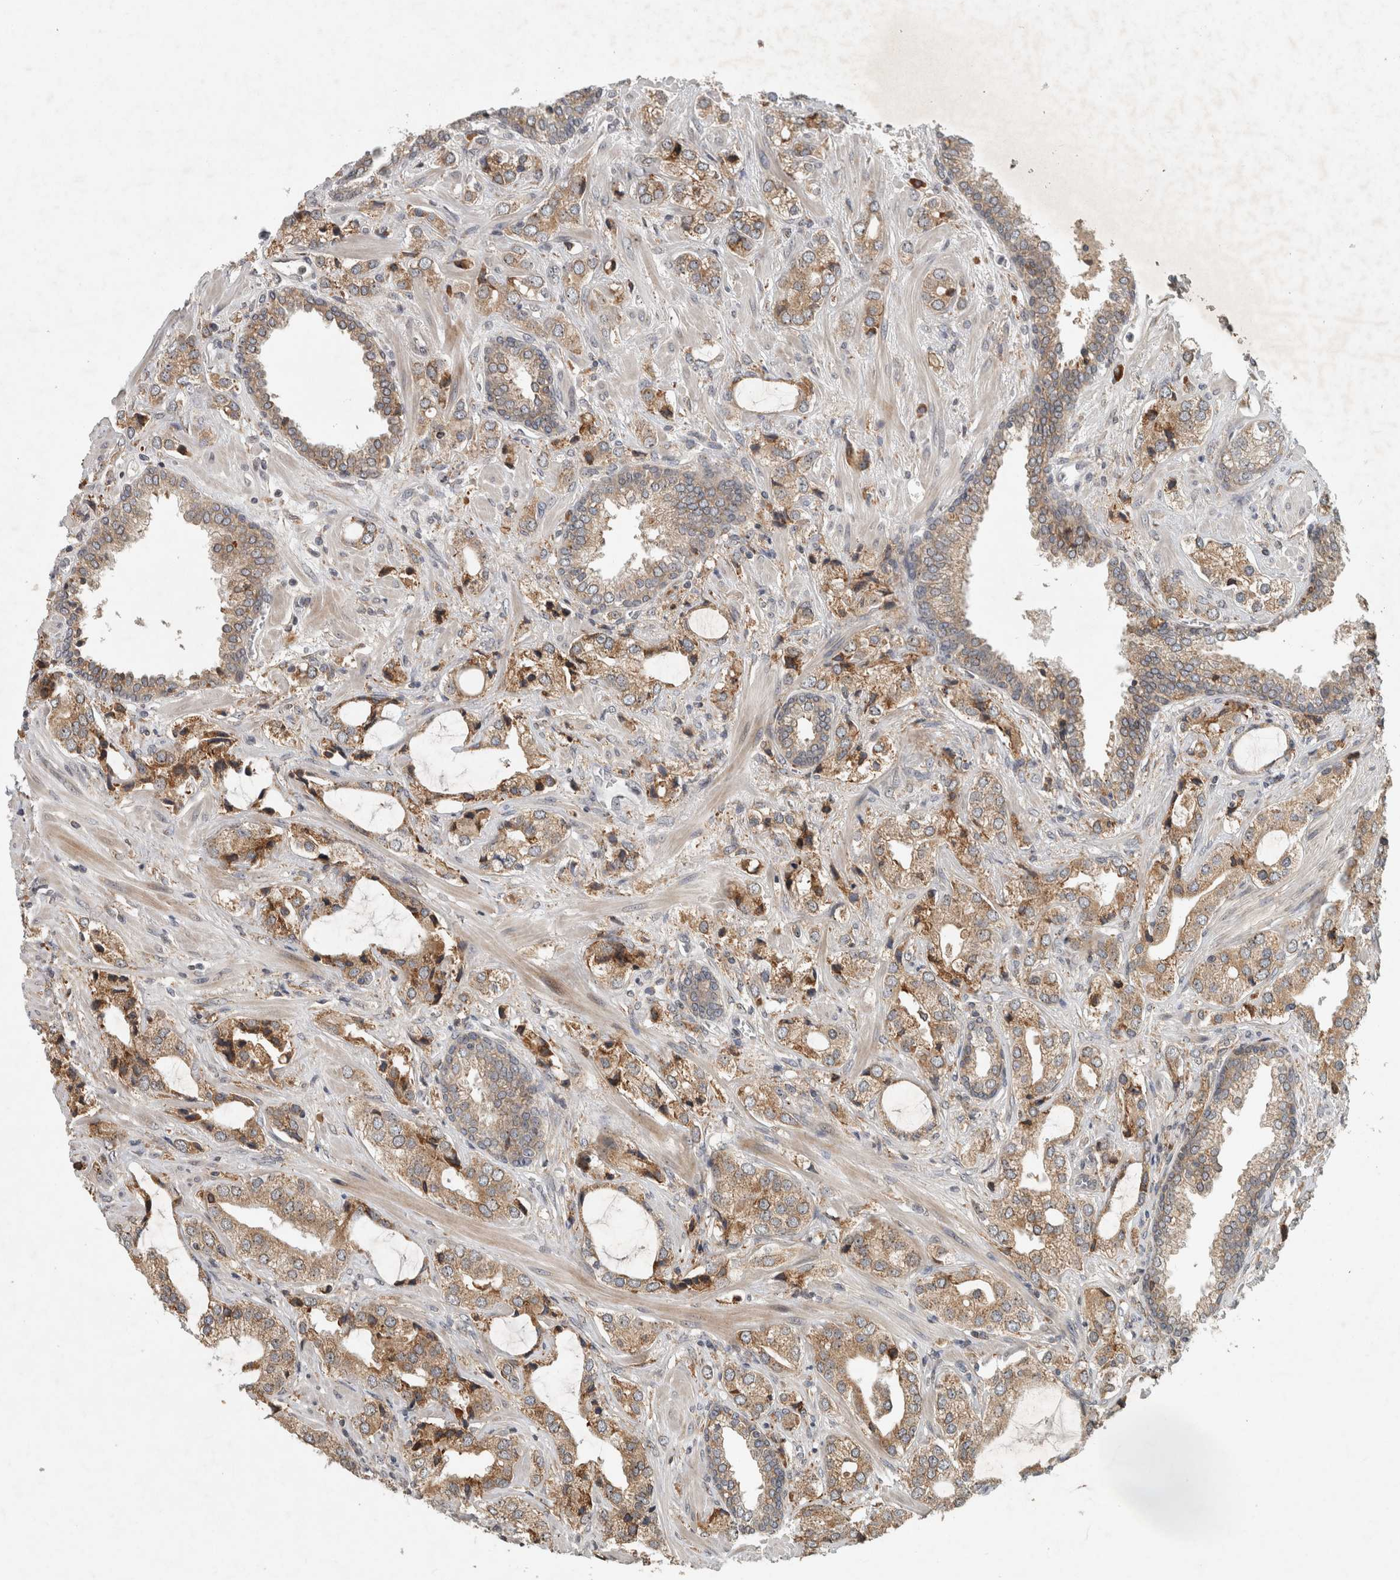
{"staining": {"intensity": "moderate", "quantity": ">75%", "location": "cytoplasmic/membranous"}, "tissue": "prostate cancer", "cell_type": "Tumor cells", "image_type": "cancer", "snomed": [{"axis": "morphology", "description": "Adenocarcinoma, High grade"}, {"axis": "topography", "description": "Prostate"}], "caption": "Immunohistochemistry micrograph of high-grade adenocarcinoma (prostate) stained for a protein (brown), which demonstrates medium levels of moderate cytoplasmic/membranous expression in approximately >75% of tumor cells.", "gene": "GPR137B", "patient": {"sex": "male", "age": 66}}